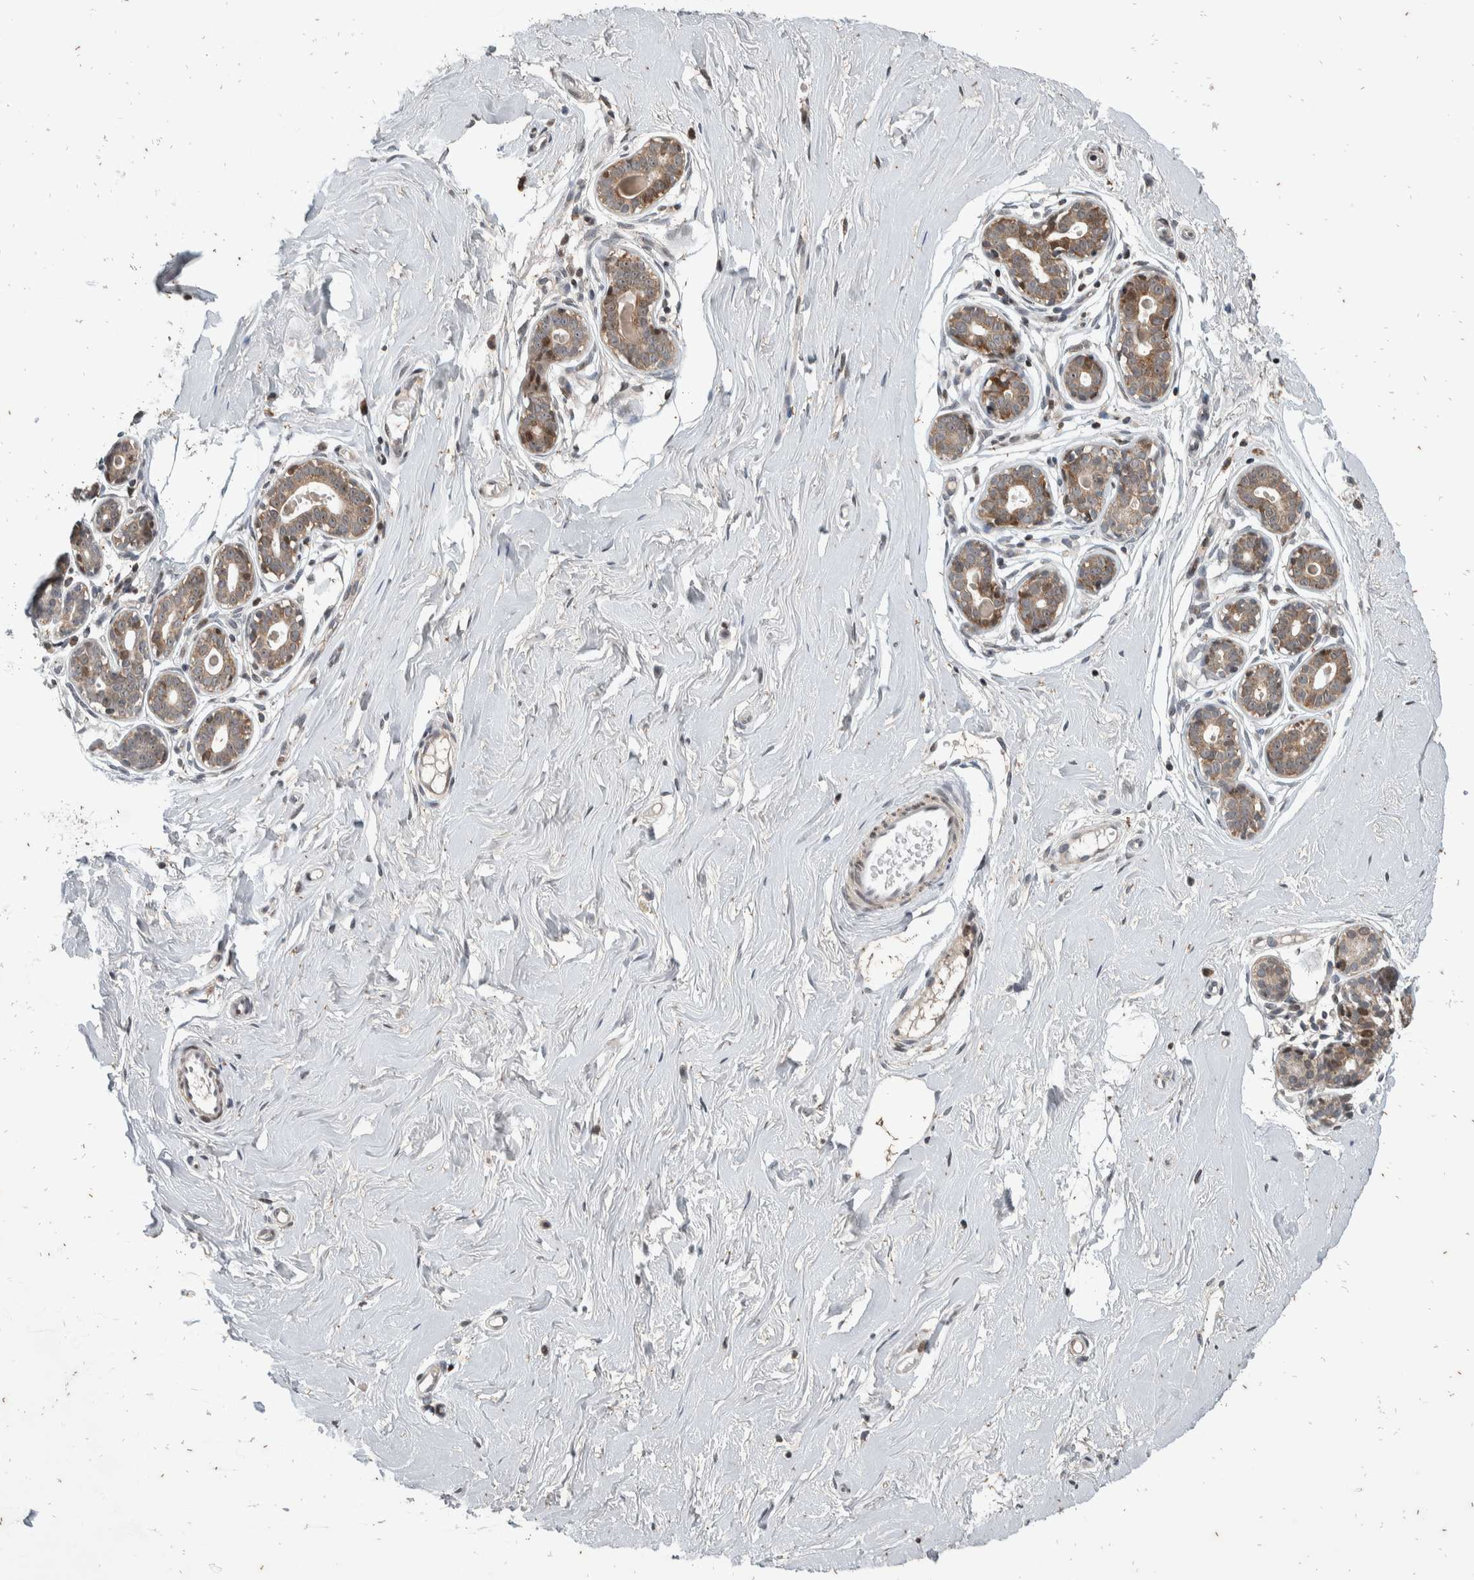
{"staining": {"intensity": "negative", "quantity": "none", "location": "none"}, "tissue": "breast", "cell_type": "Adipocytes", "image_type": "normal", "snomed": [{"axis": "morphology", "description": "Normal tissue, NOS"}, {"axis": "topography", "description": "Breast"}], "caption": "DAB (3,3'-diaminobenzidine) immunohistochemical staining of normal human breast exhibits no significant positivity in adipocytes.", "gene": "ATXN7L1", "patient": {"sex": "female", "age": 23}}